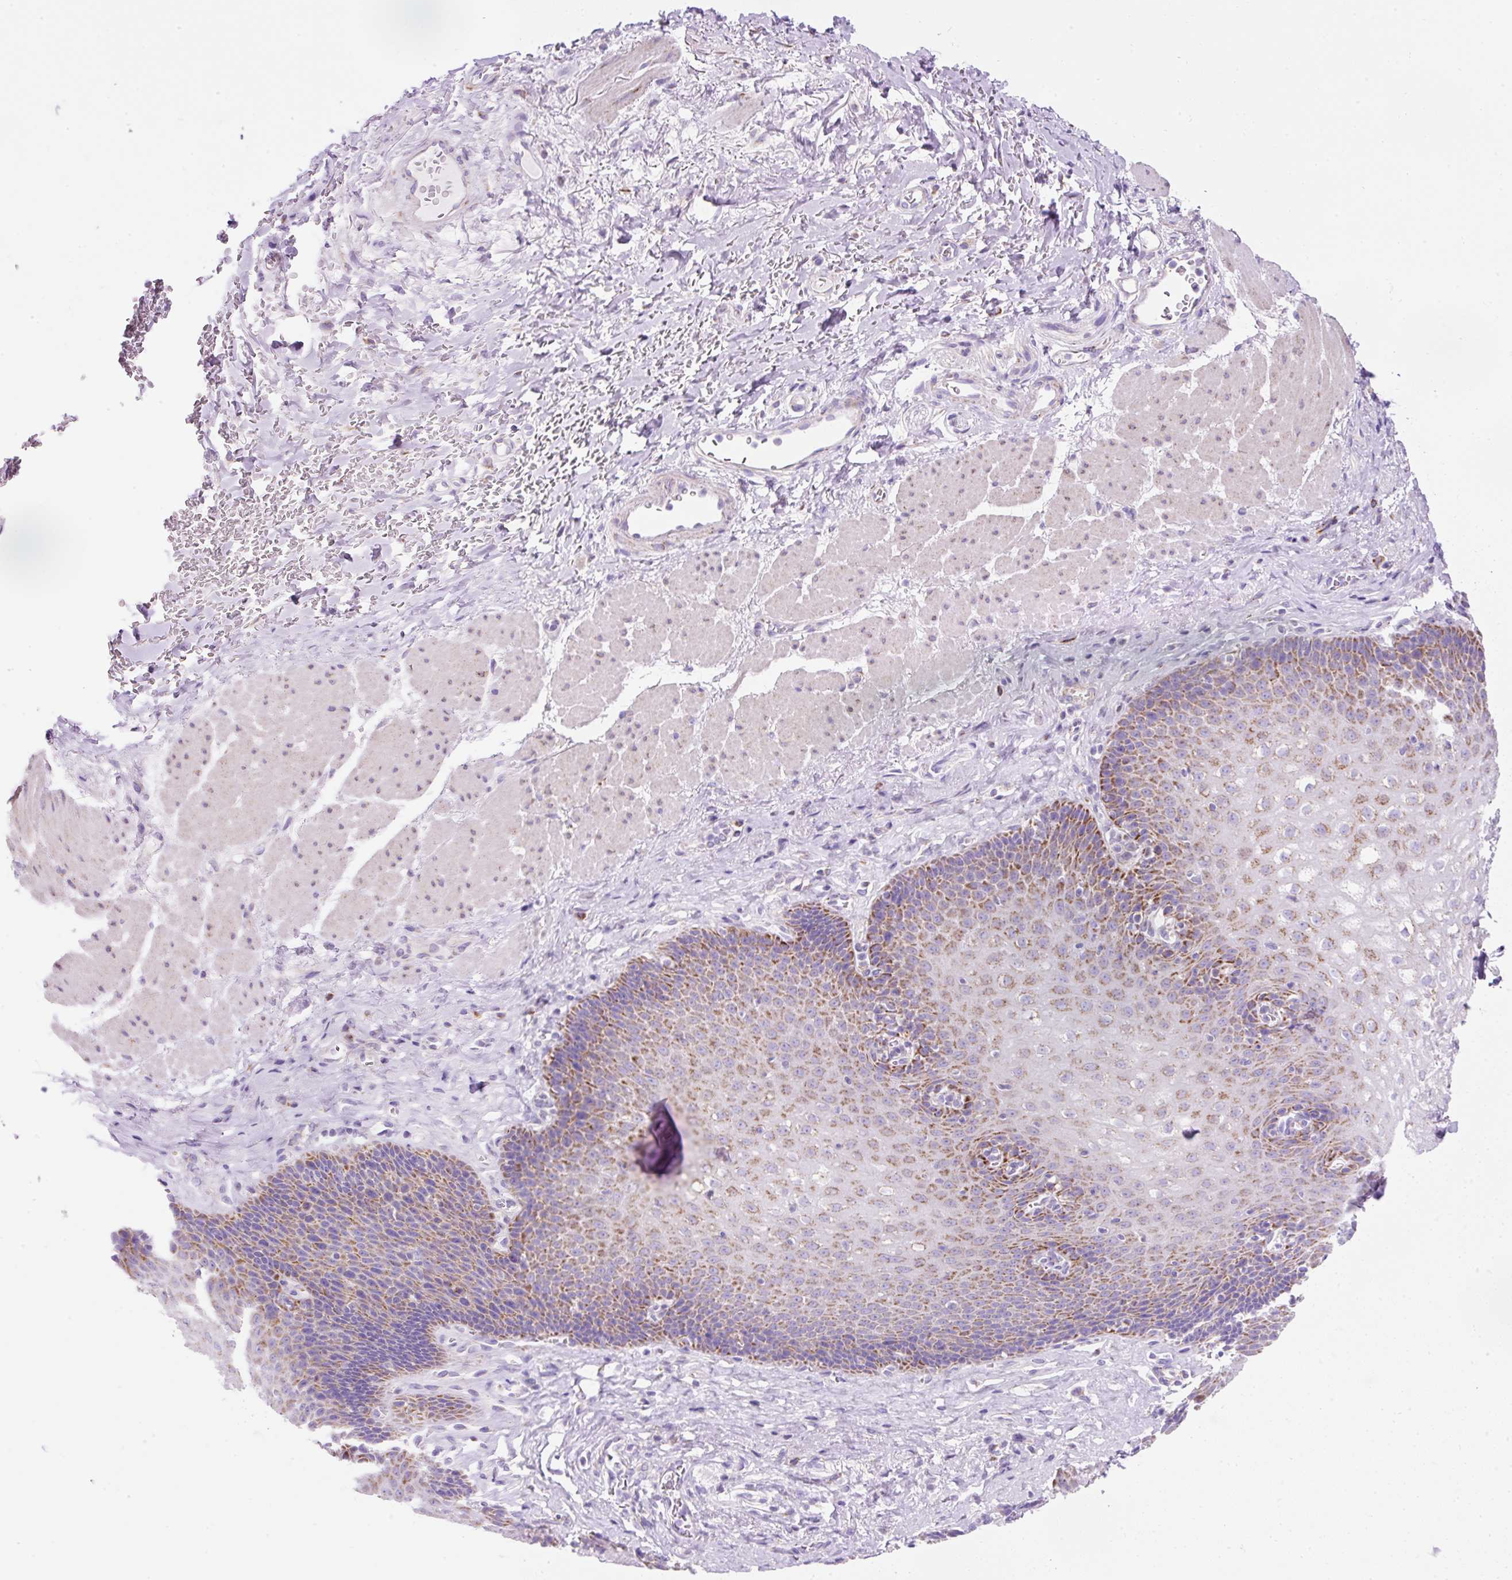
{"staining": {"intensity": "moderate", "quantity": ">75%", "location": "cytoplasmic/membranous"}, "tissue": "esophagus", "cell_type": "Squamous epithelial cells", "image_type": "normal", "snomed": [{"axis": "morphology", "description": "Normal tissue, NOS"}, {"axis": "topography", "description": "Esophagus"}], "caption": "Approximately >75% of squamous epithelial cells in benign human esophagus reveal moderate cytoplasmic/membranous protein staining as visualized by brown immunohistochemical staining.", "gene": "PLPP2", "patient": {"sex": "female", "age": 66}}